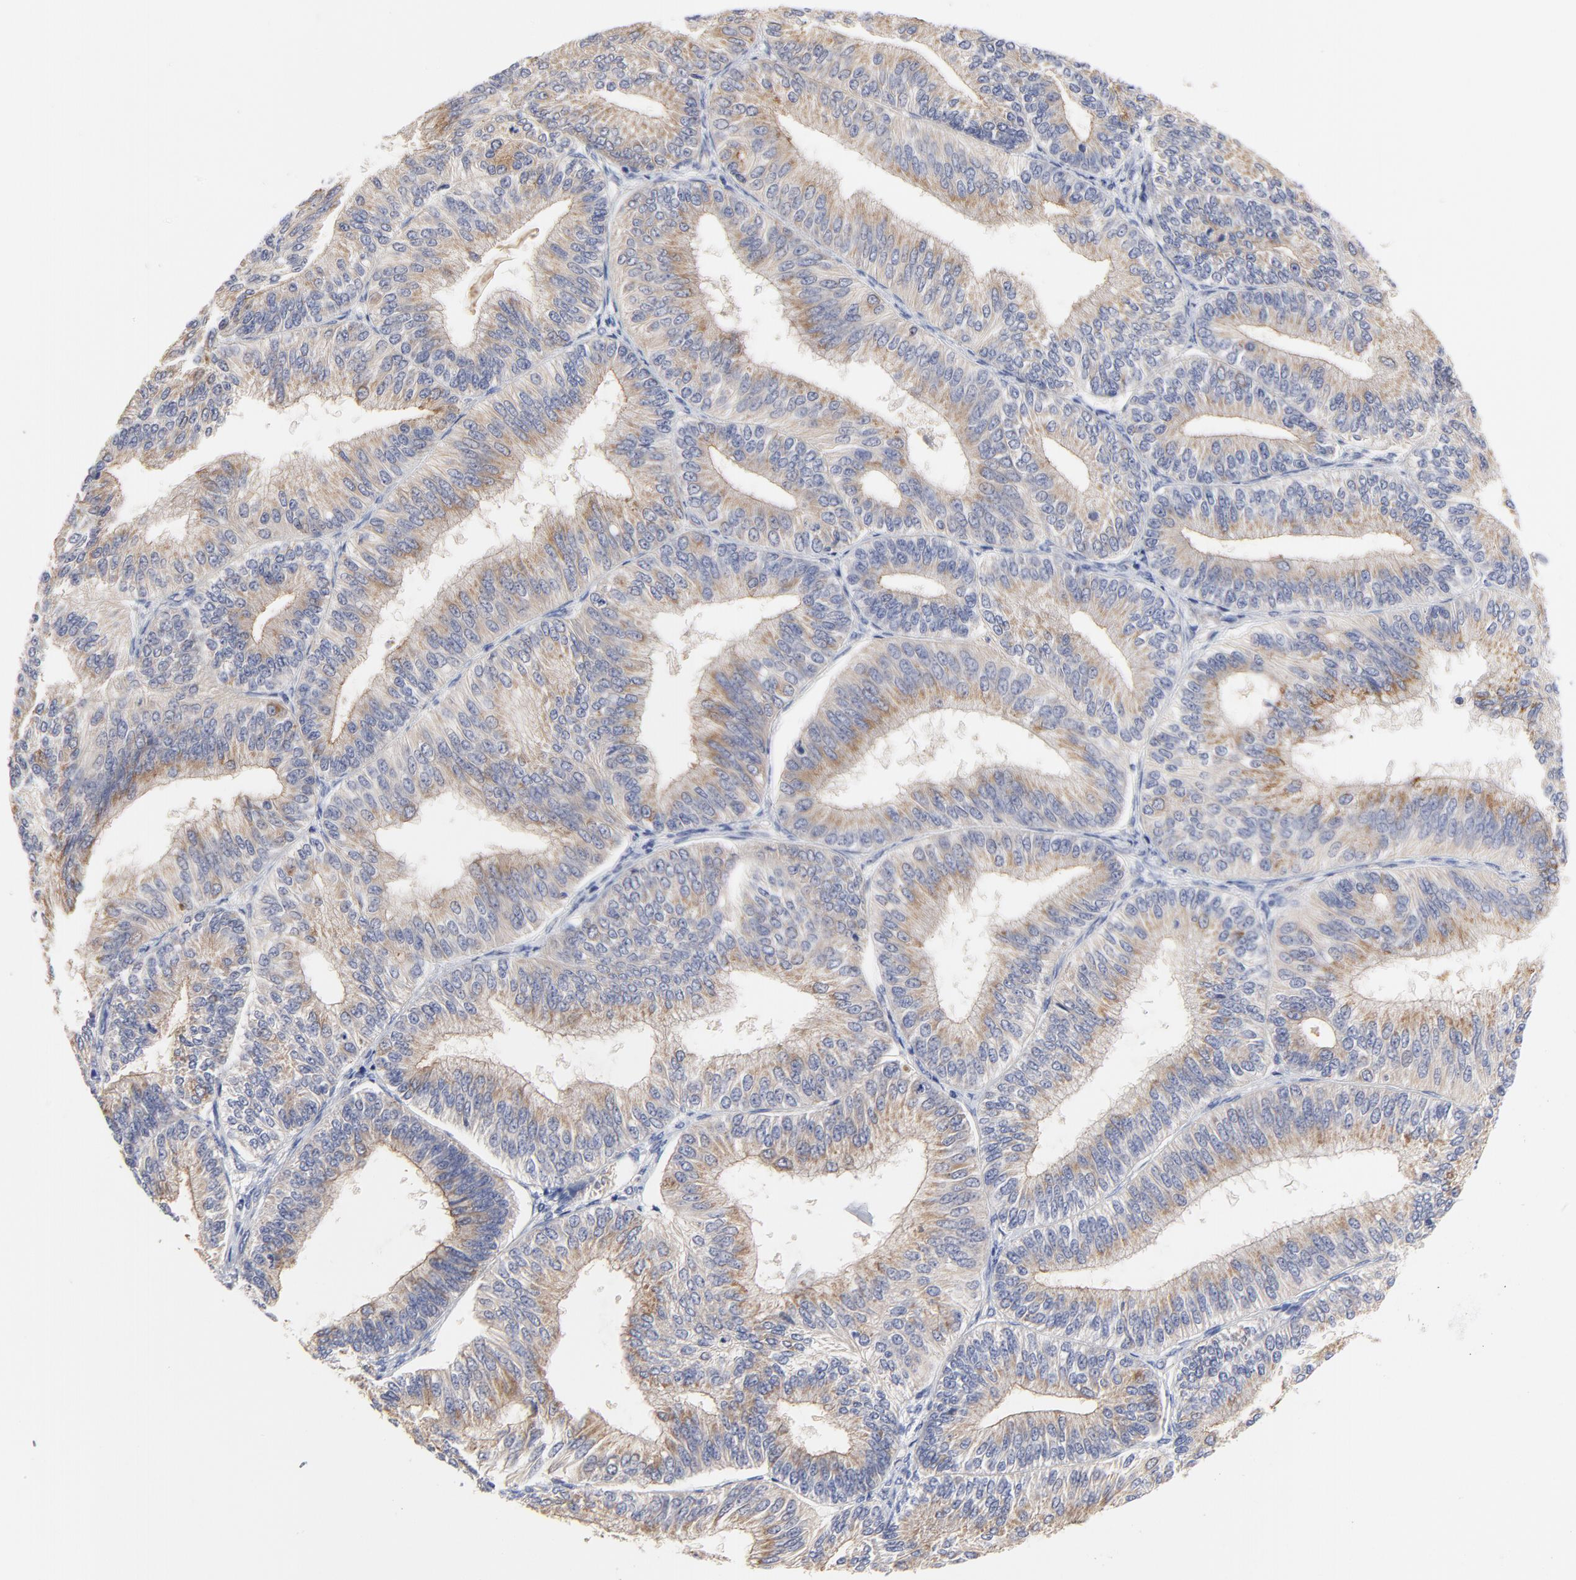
{"staining": {"intensity": "moderate", "quantity": ">75%", "location": "cytoplasmic/membranous"}, "tissue": "endometrial cancer", "cell_type": "Tumor cells", "image_type": "cancer", "snomed": [{"axis": "morphology", "description": "Adenocarcinoma, NOS"}, {"axis": "topography", "description": "Endometrium"}], "caption": "Immunohistochemistry (IHC) staining of endometrial adenocarcinoma, which shows medium levels of moderate cytoplasmic/membranous positivity in about >75% of tumor cells indicating moderate cytoplasmic/membranous protein staining. The staining was performed using DAB (3,3'-diaminobenzidine) (brown) for protein detection and nuclei were counterstained in hematoxylin (blue).", "gene": "FBXL2", "patient": {"sex": "female", "age": 55}}